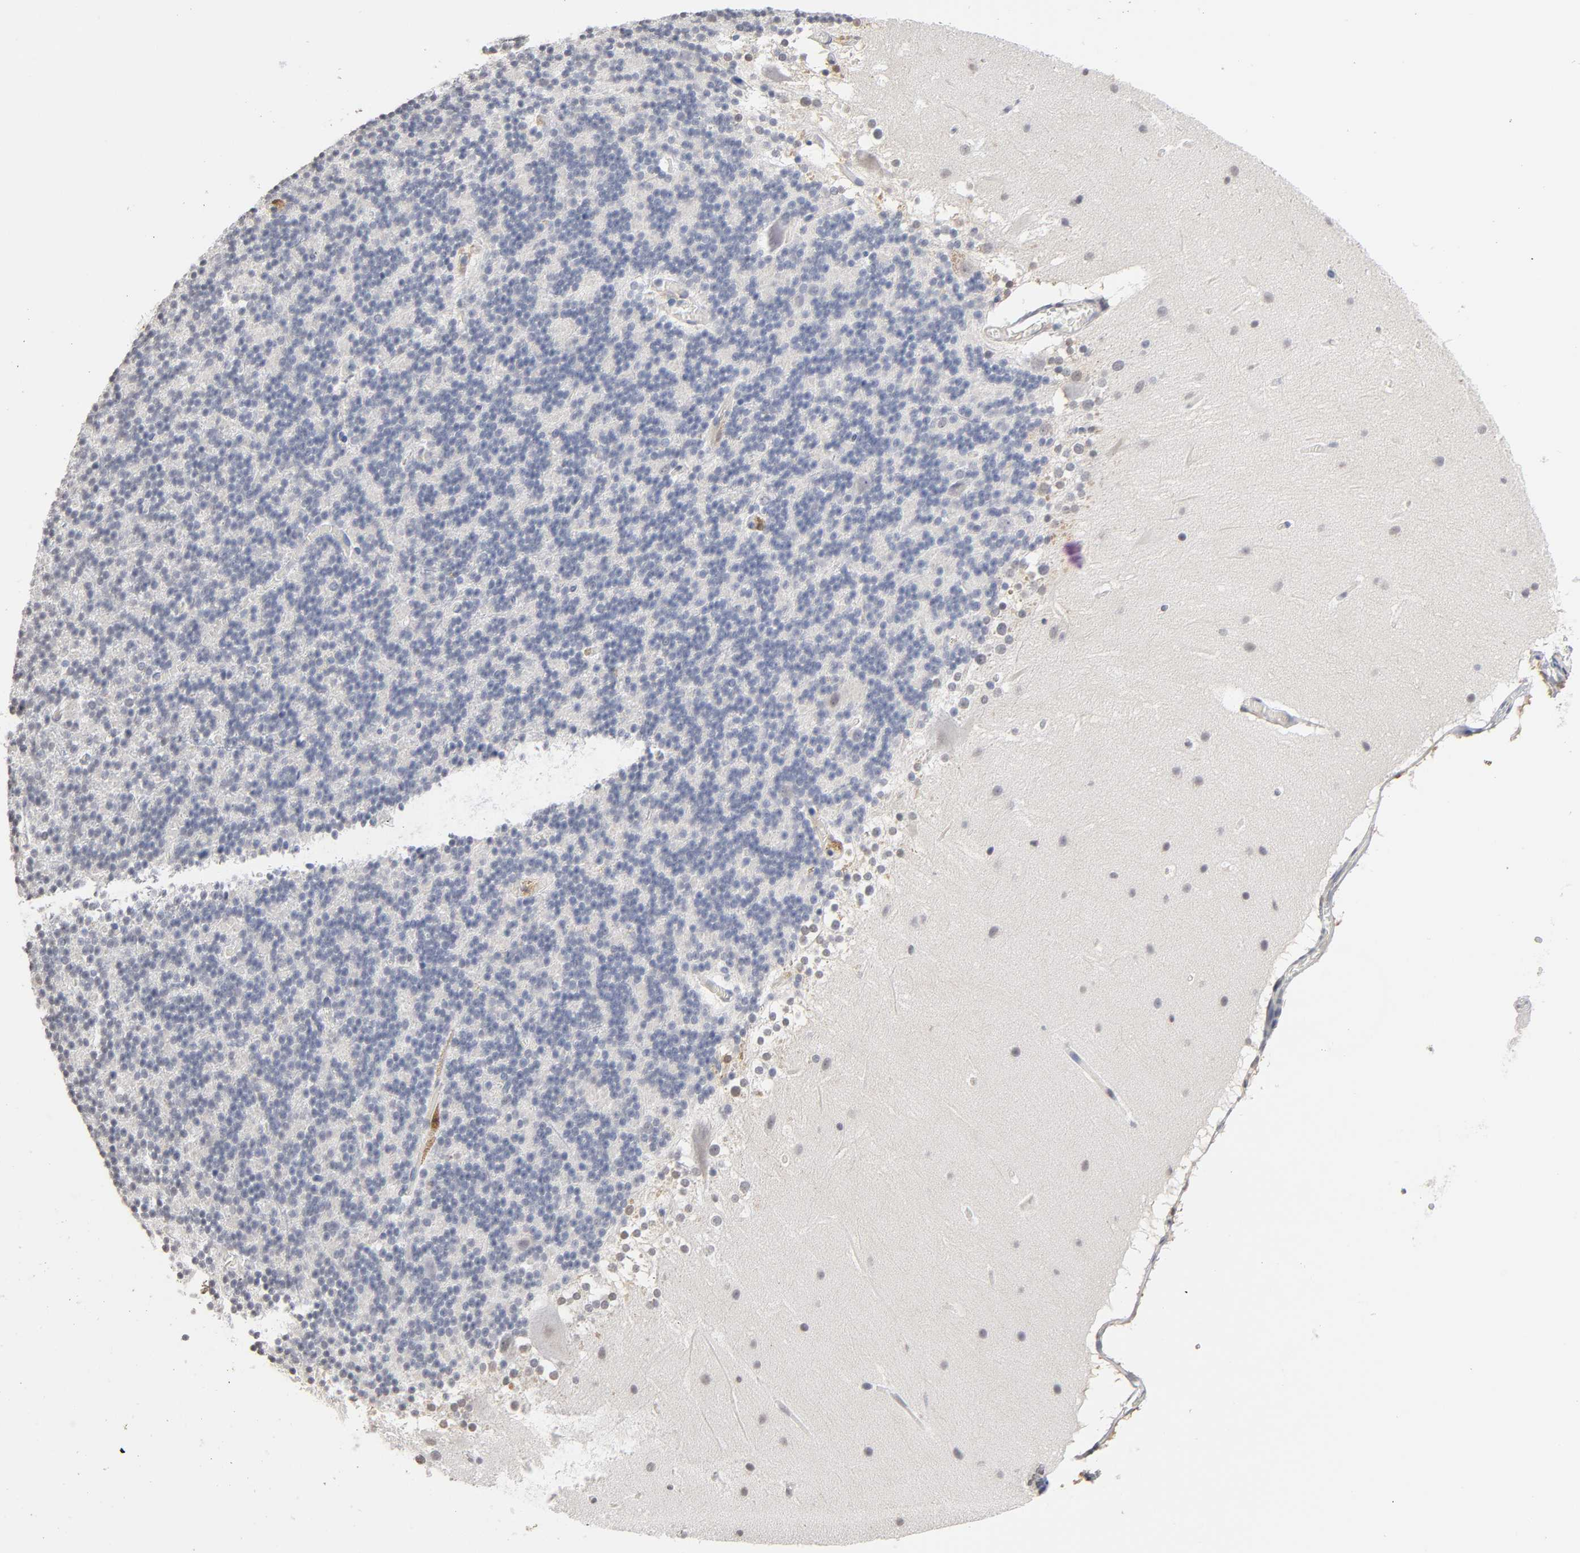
{"staining": {"intensity": "negative", "quantity": "none", "location": "none"}, "tissue": "cerebellum", "cell_type": "Cells in granular layer", "image_type": "normal", "snomed": [{"axis": "morphology", "description": "Normal tissue, NOS"}, {"axis": "topography", "description": "Cerebellum"}], "caption": "IHC photomicrograph of unremarkable cerebellum: cerebellum stained with DAB (3,3'-diaminobenzidine) displays no significant protein positivity in cells in granular layer.", "gene": "CRABP2", "patient": {"sex": "female", "age": 19}}